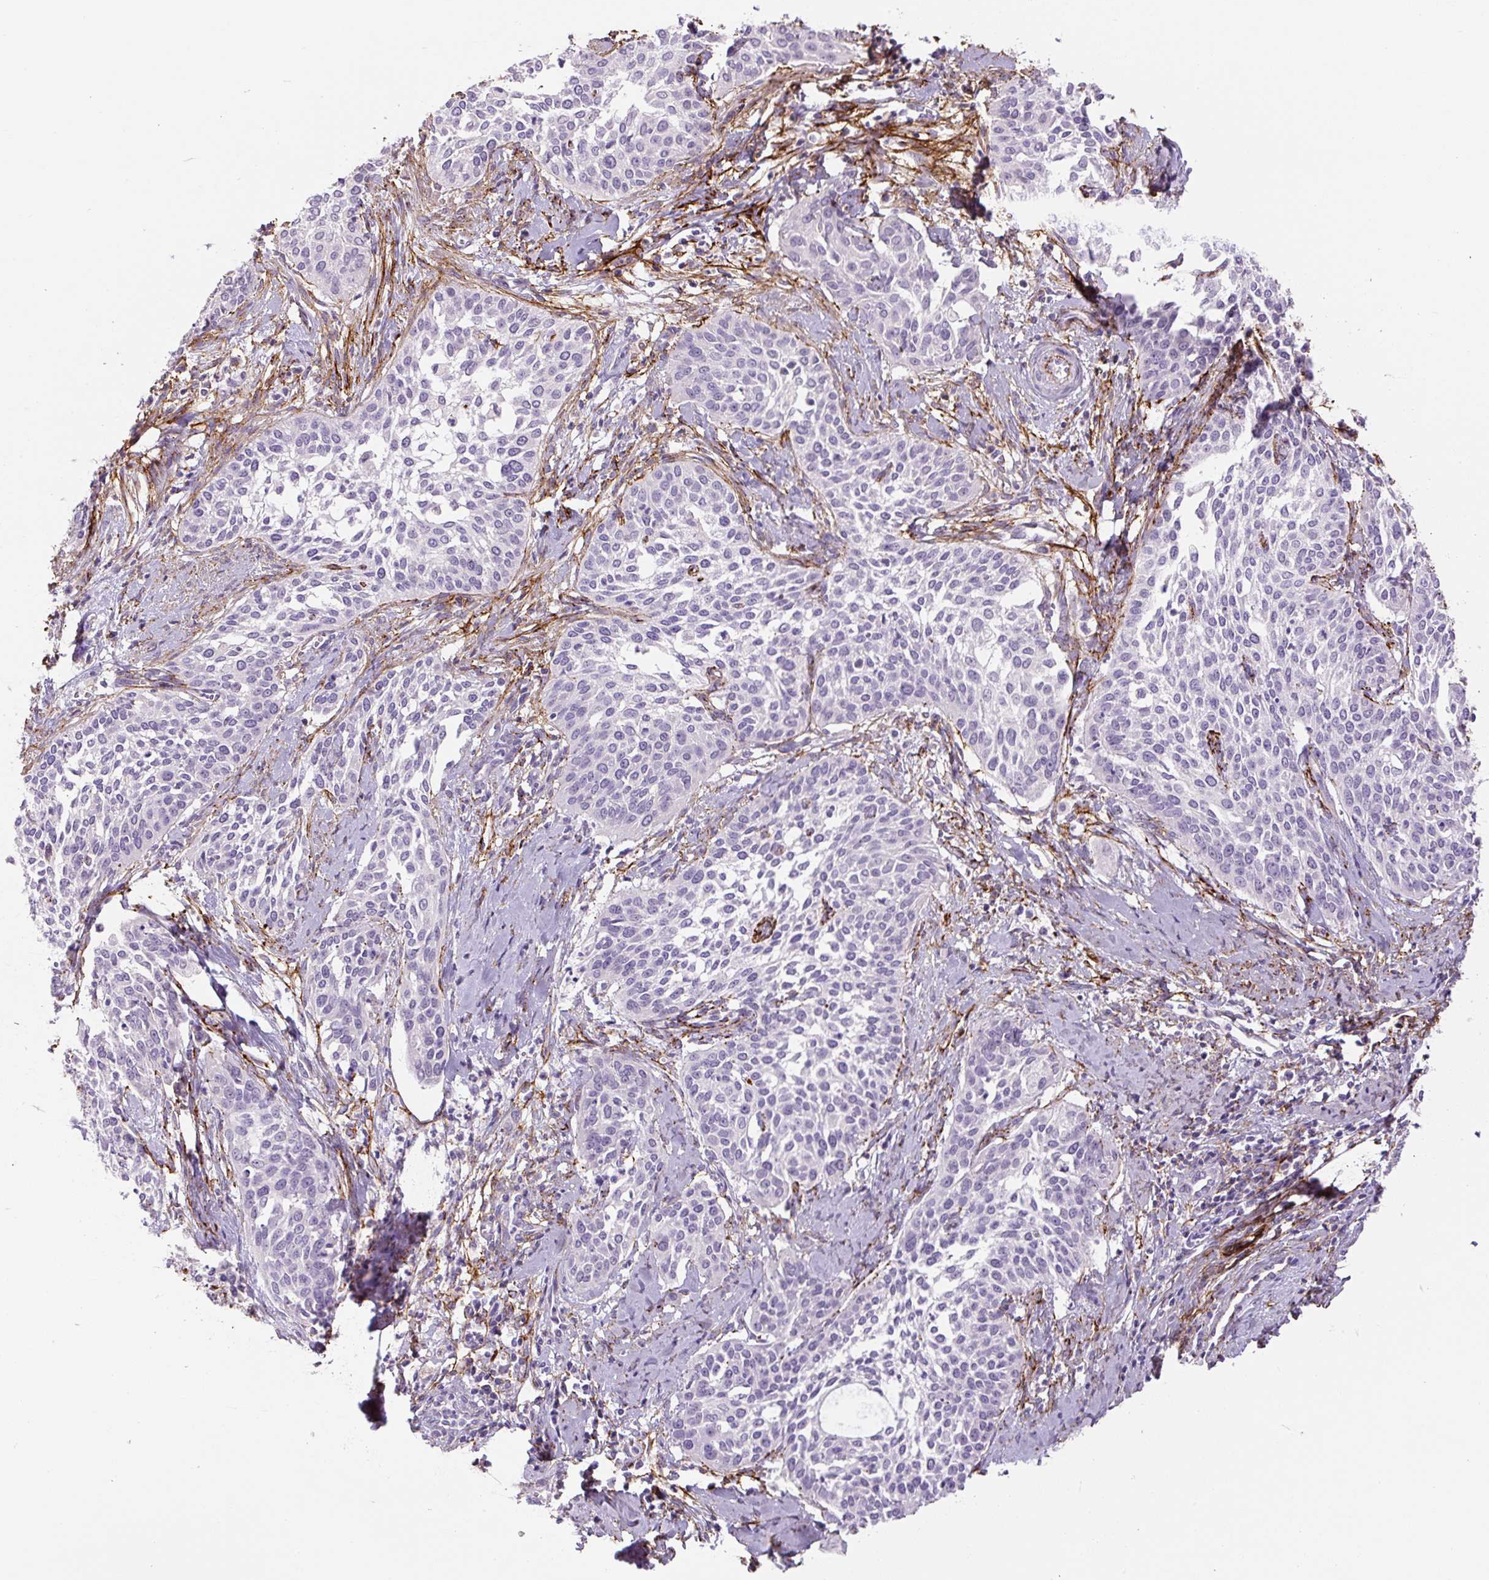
{"staining": {"intensity": "negative", "quantity": "none", "location": "none"}, "tissue": "cervical cancer", "cell_type": "Tumor cells", "image_type": "cancer", "snomed": [{"axis": "morphology", "description": "Squamous cell carcinoma, NOS"}, {"axis": "topography", "description": "Cervix"}], "caption": "IHC image of cervical squamous cell carcinoma stained for a protein (brown), which displays no expression in tumor cells. (DAB IHC with hematoxylin counter stain).", "gene": "FBN1", "patient": {"sex": "female", "age": 44}}